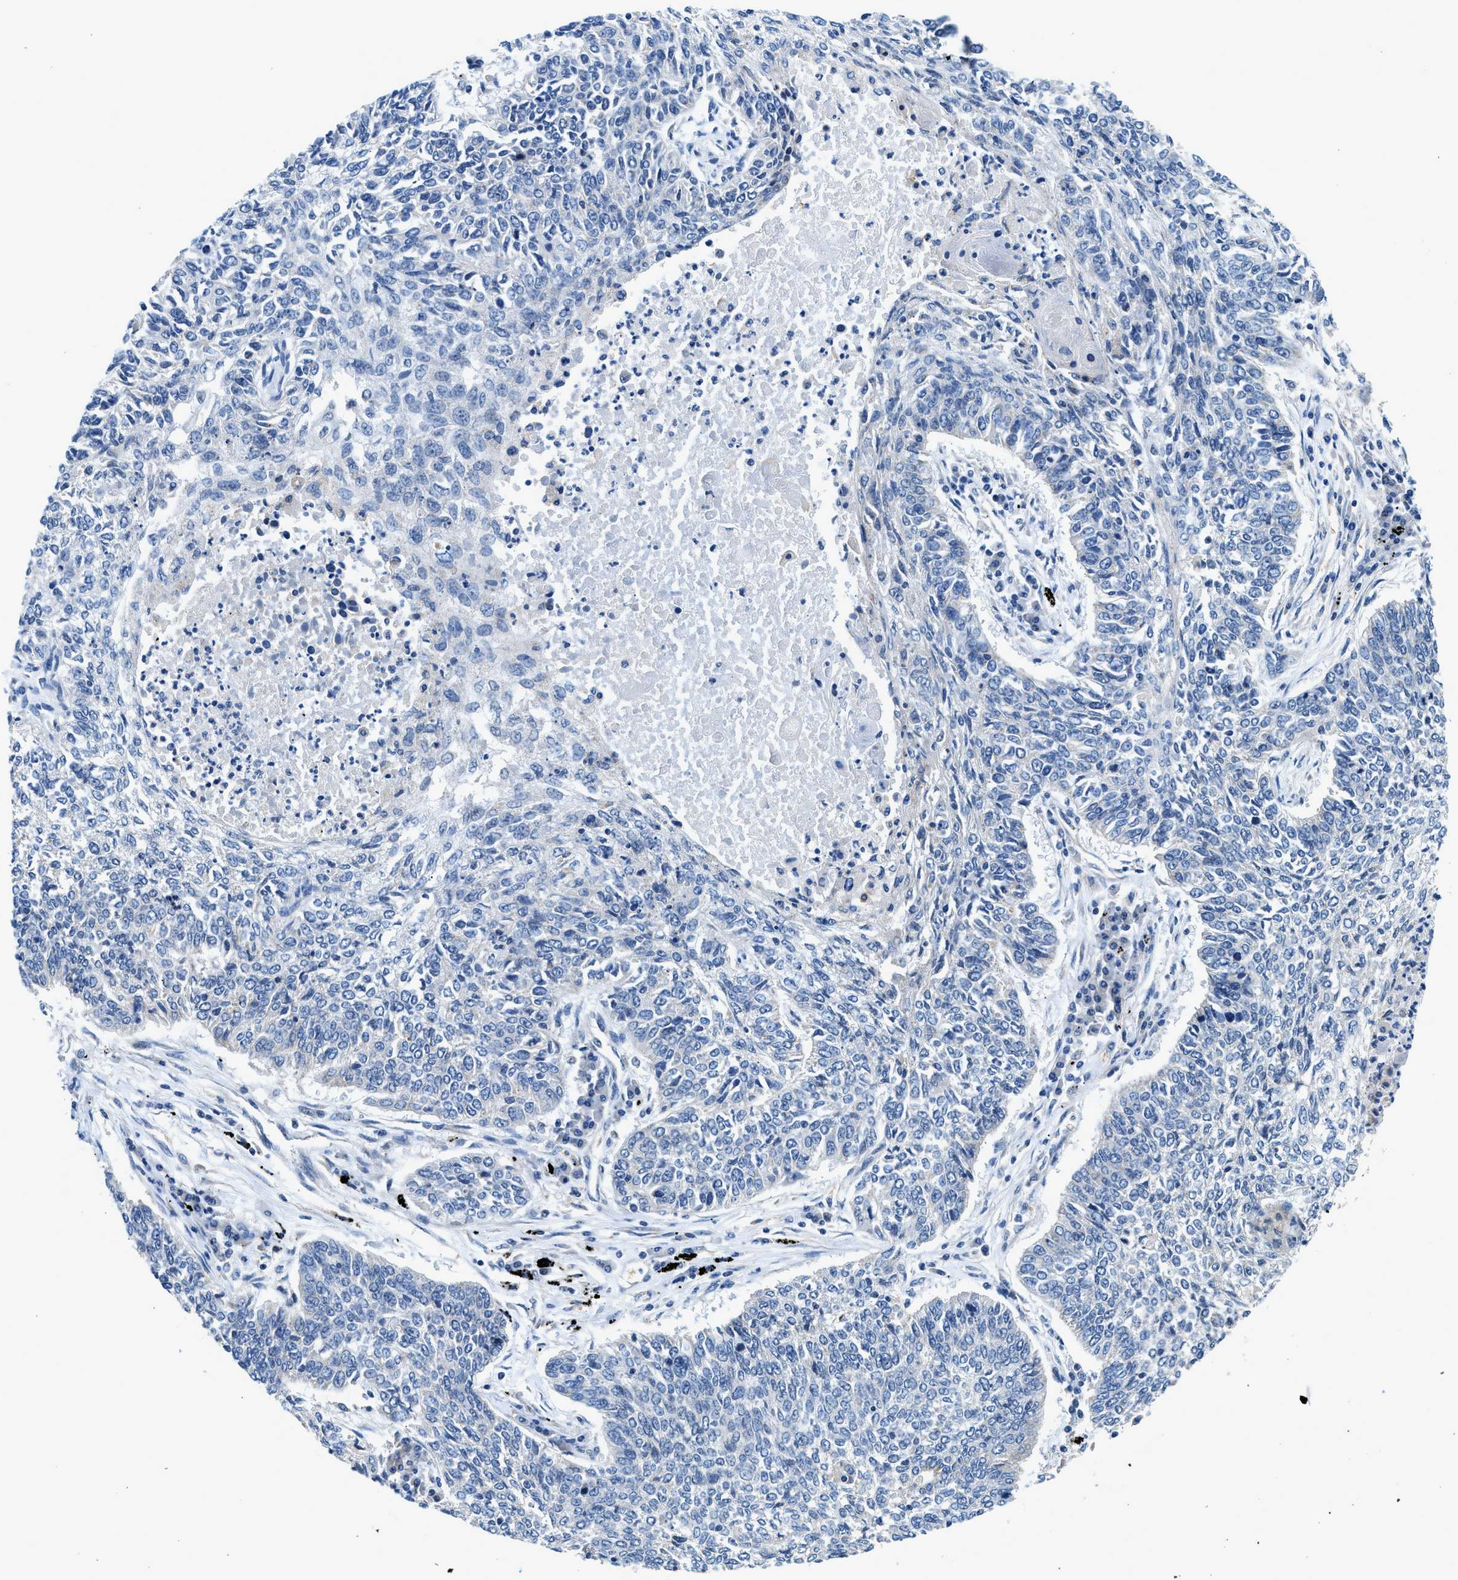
{"staining": {"intensity": "negative", "quantity": "none", "location": "none"}, "tissue": "lung cancer", "cell_type": "Tumor cells", "image_type": "cancer", "snomed": [{"axis": "morphology", "description": "Normal tissue, NOS"}, {"axis": "morphology", "description": "Squamous cell carcinoma, NOS"}, {"axis": "topography", "description": "Cartilage tissue"}, {"axis": "topography", "description": "Bronchus"}, {"axis": "topography", "description": "Lung"}], "caption": "High magnification brightfield microscopy of lung squamous cell carcinoma stained with DAB (3,3'-diaminobenzidine) (brown) and counterstained with hematoxylin (blue): tumor cells show no significant expression.", "gene": "LPIN2", "patient": {"sex": "female", "age": 49}}